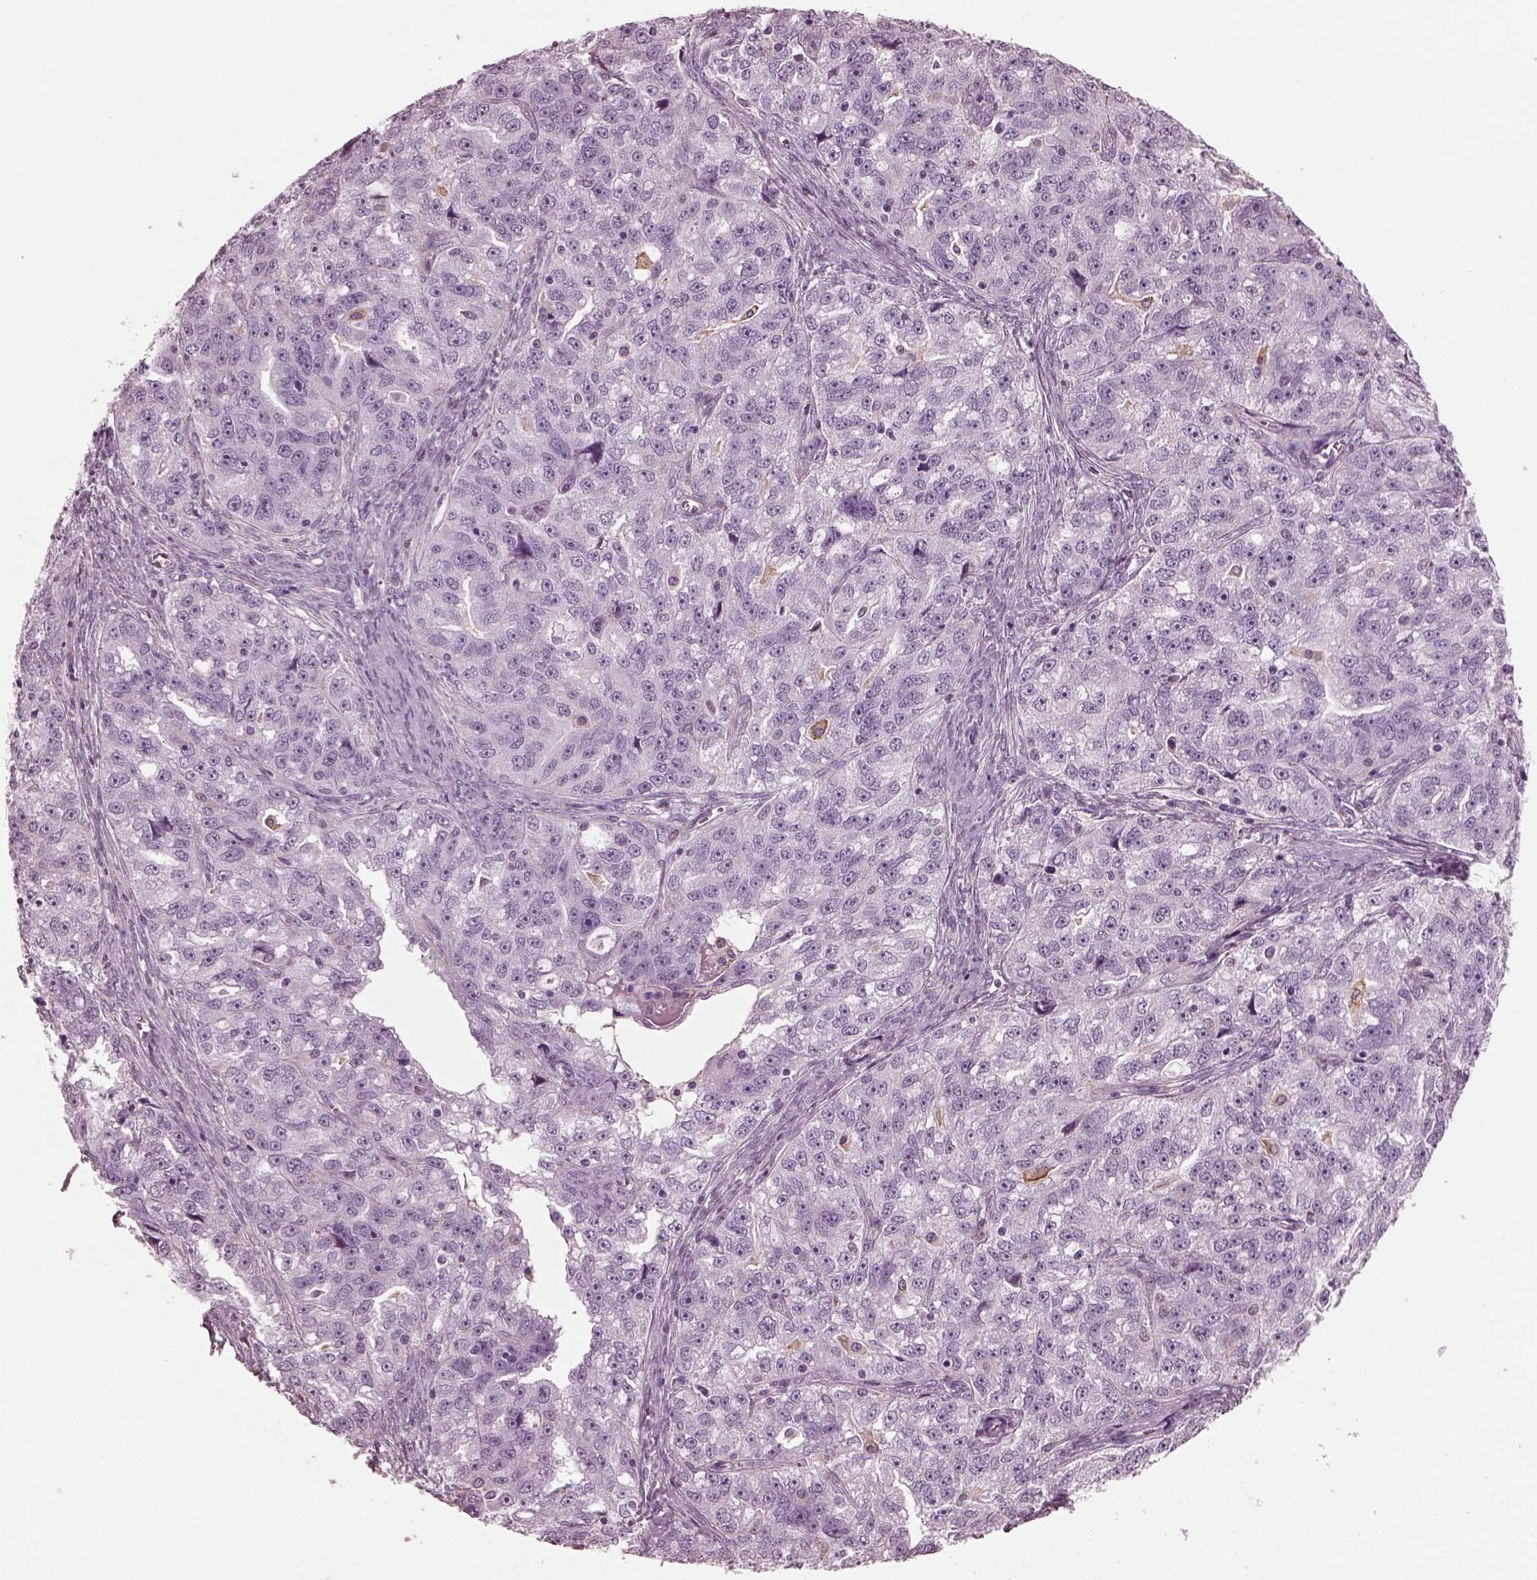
{"staining": {"intensity": "negative", "quantity": "none", "location": "none"}, "tissue": "ovarian cancer", "cell_type": "Tumor cells", "image_type": "cancer", "snomed": [{"axis": "morphology", "description": "Cystadenocarcinoma, serous, NOS"}, {"axis": "topography", "description": "Ovary"}], "caption": "This is an IHC micrograph of ovarian cancer (serous cystadenocarcinoma). There is no positivity in tumor cells.", "gene": "CGA", "patient": {"sex": "female", "age": 51}}